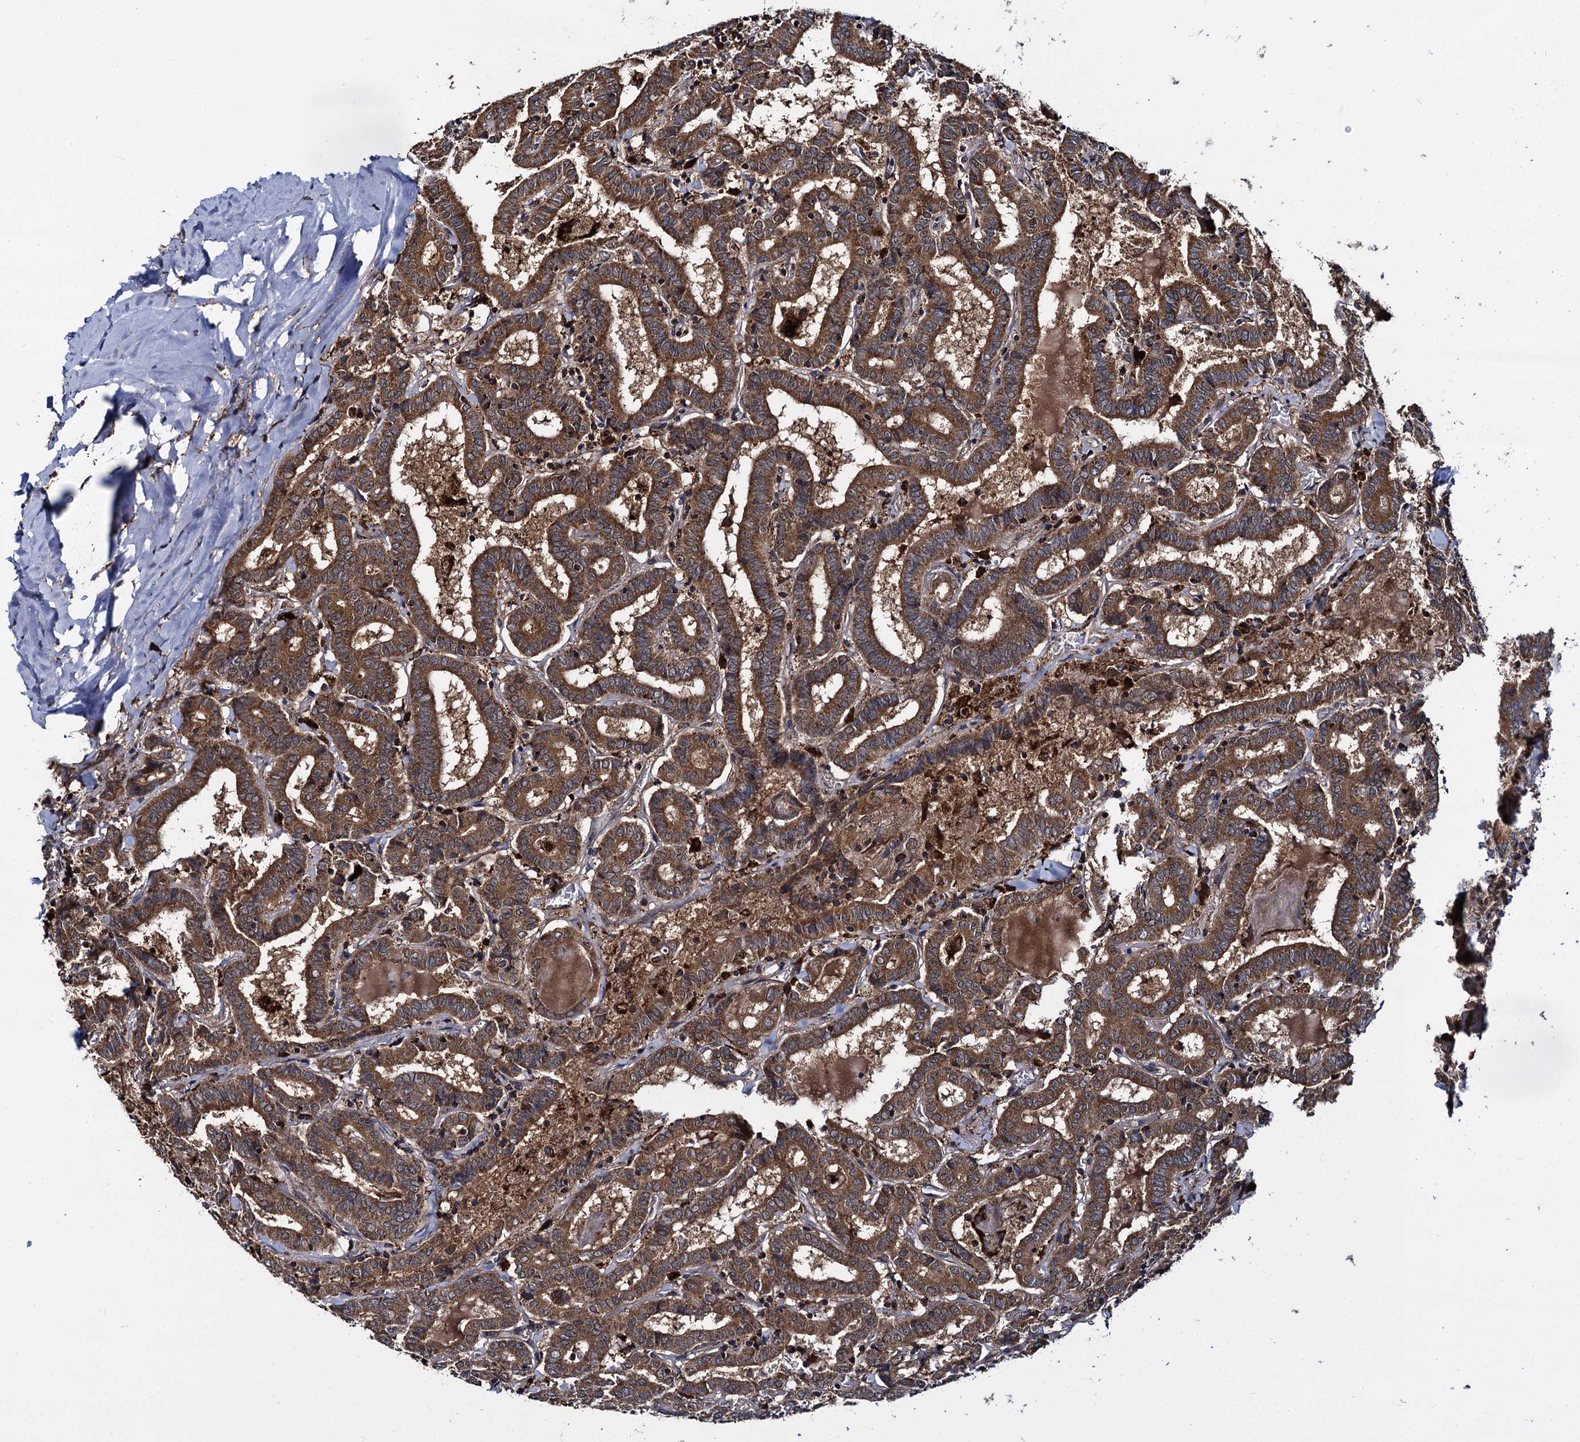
{"staining": {"intensity": "strong", "quantity": ">75%", "location": "cytoplasmic/membranous"}, "tissue": "thyroid cancer", "cell_type": "Tumor cells", "image_type": "cancer", "snomed": [{"axis": "morphology", "description": "Papillary adenocarcinoma, NOS"}, {"axis": "topography", "description": "Thyroid gland"}], "caption": "Human papillary adenocarcinoma (thyroid) stained with a brown dye displays strong cytoplasmic/membranous positive positivity in about >75% of tumor cells.", "gene": "UFM1", "patient": {"sex": "female", "age": 72}}